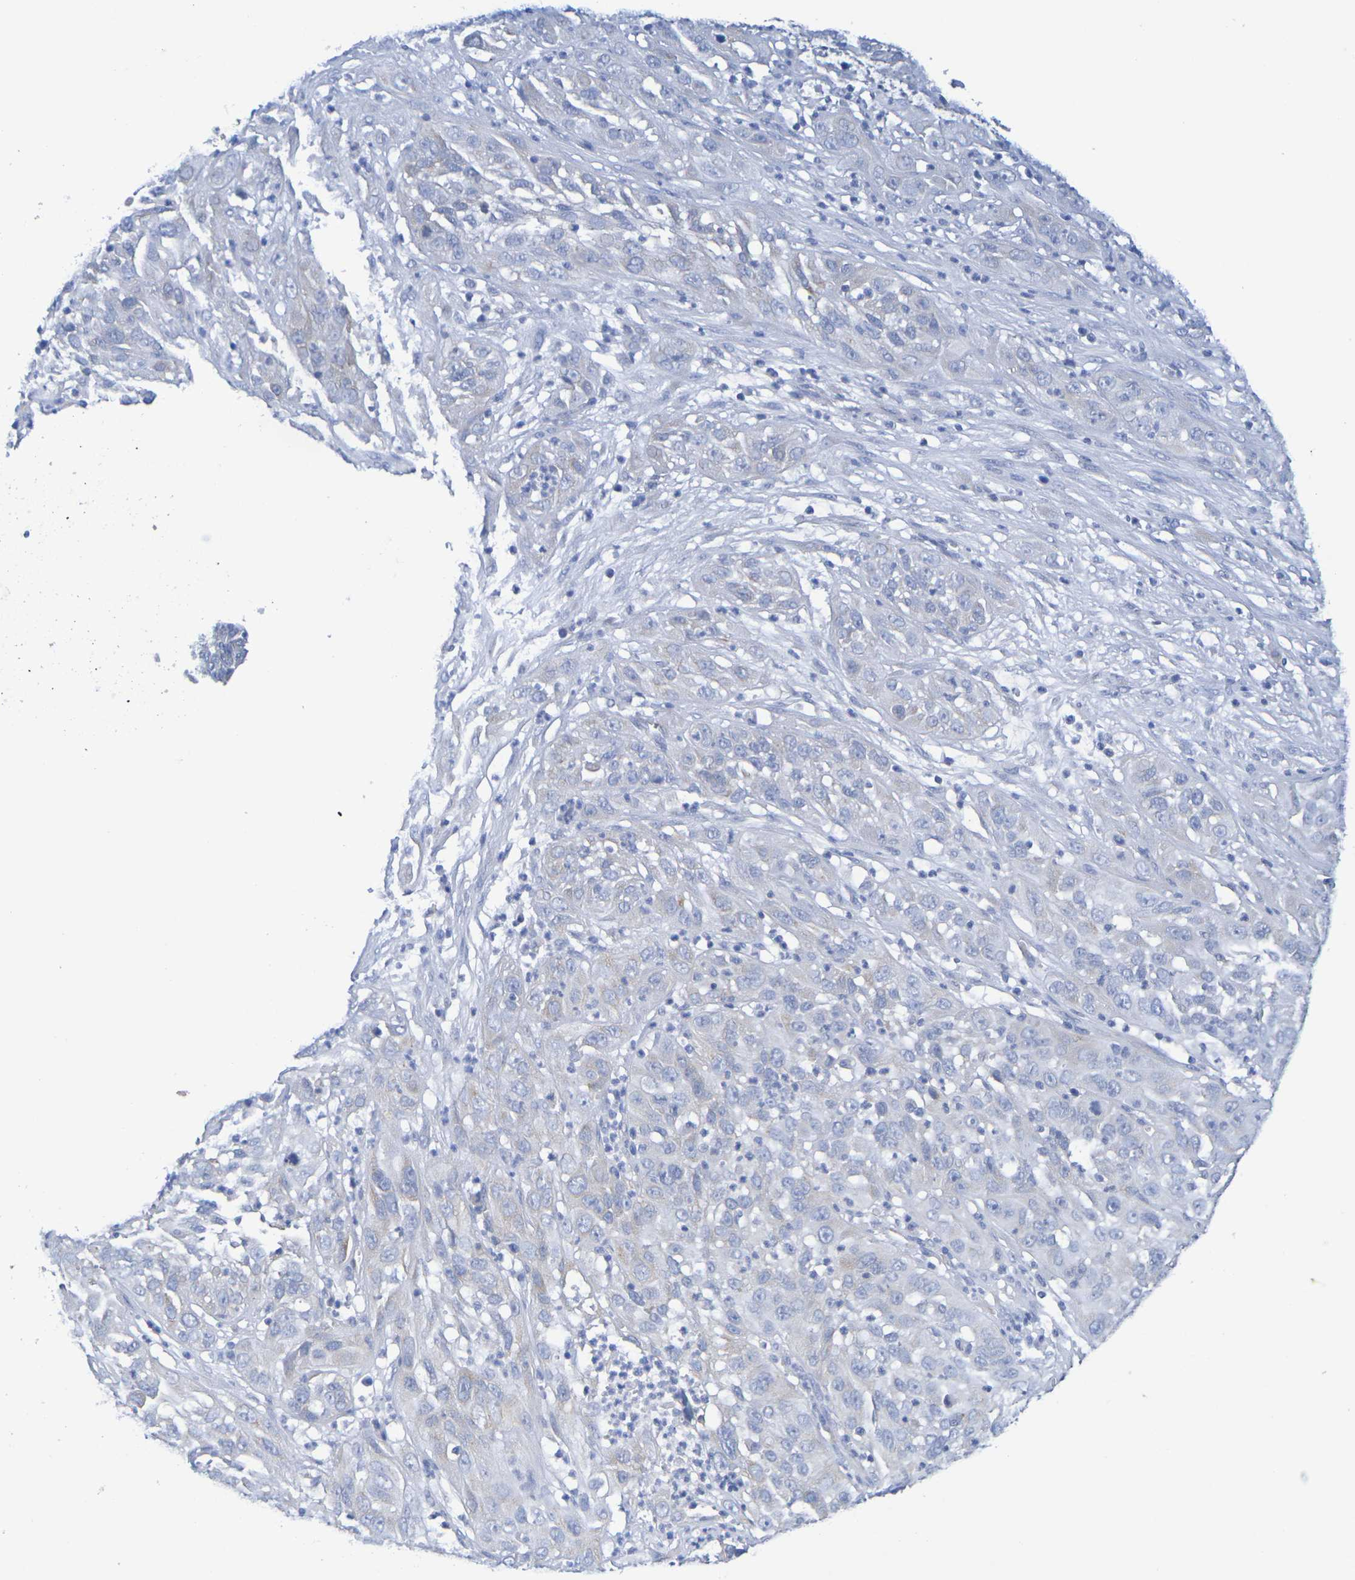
{"staining": {"intensity": "negative", "quantity": "none", "location": "none"}, "tissue": "cervical cancer", "cell_type": "Tumor cells", "image_type": "cancer", "snomed": [{"axis": "morphology", "description": "Squamous cell carcinoma, NOS"}, {"axis": "topography", "description": "Cervix"}], "caption": "The histopathology image exhibits no staining of tumor cells in cervical squamous cell carcinoma.", "gene": "TMCC3", "patient": {"sex": "female", "age": 32}}